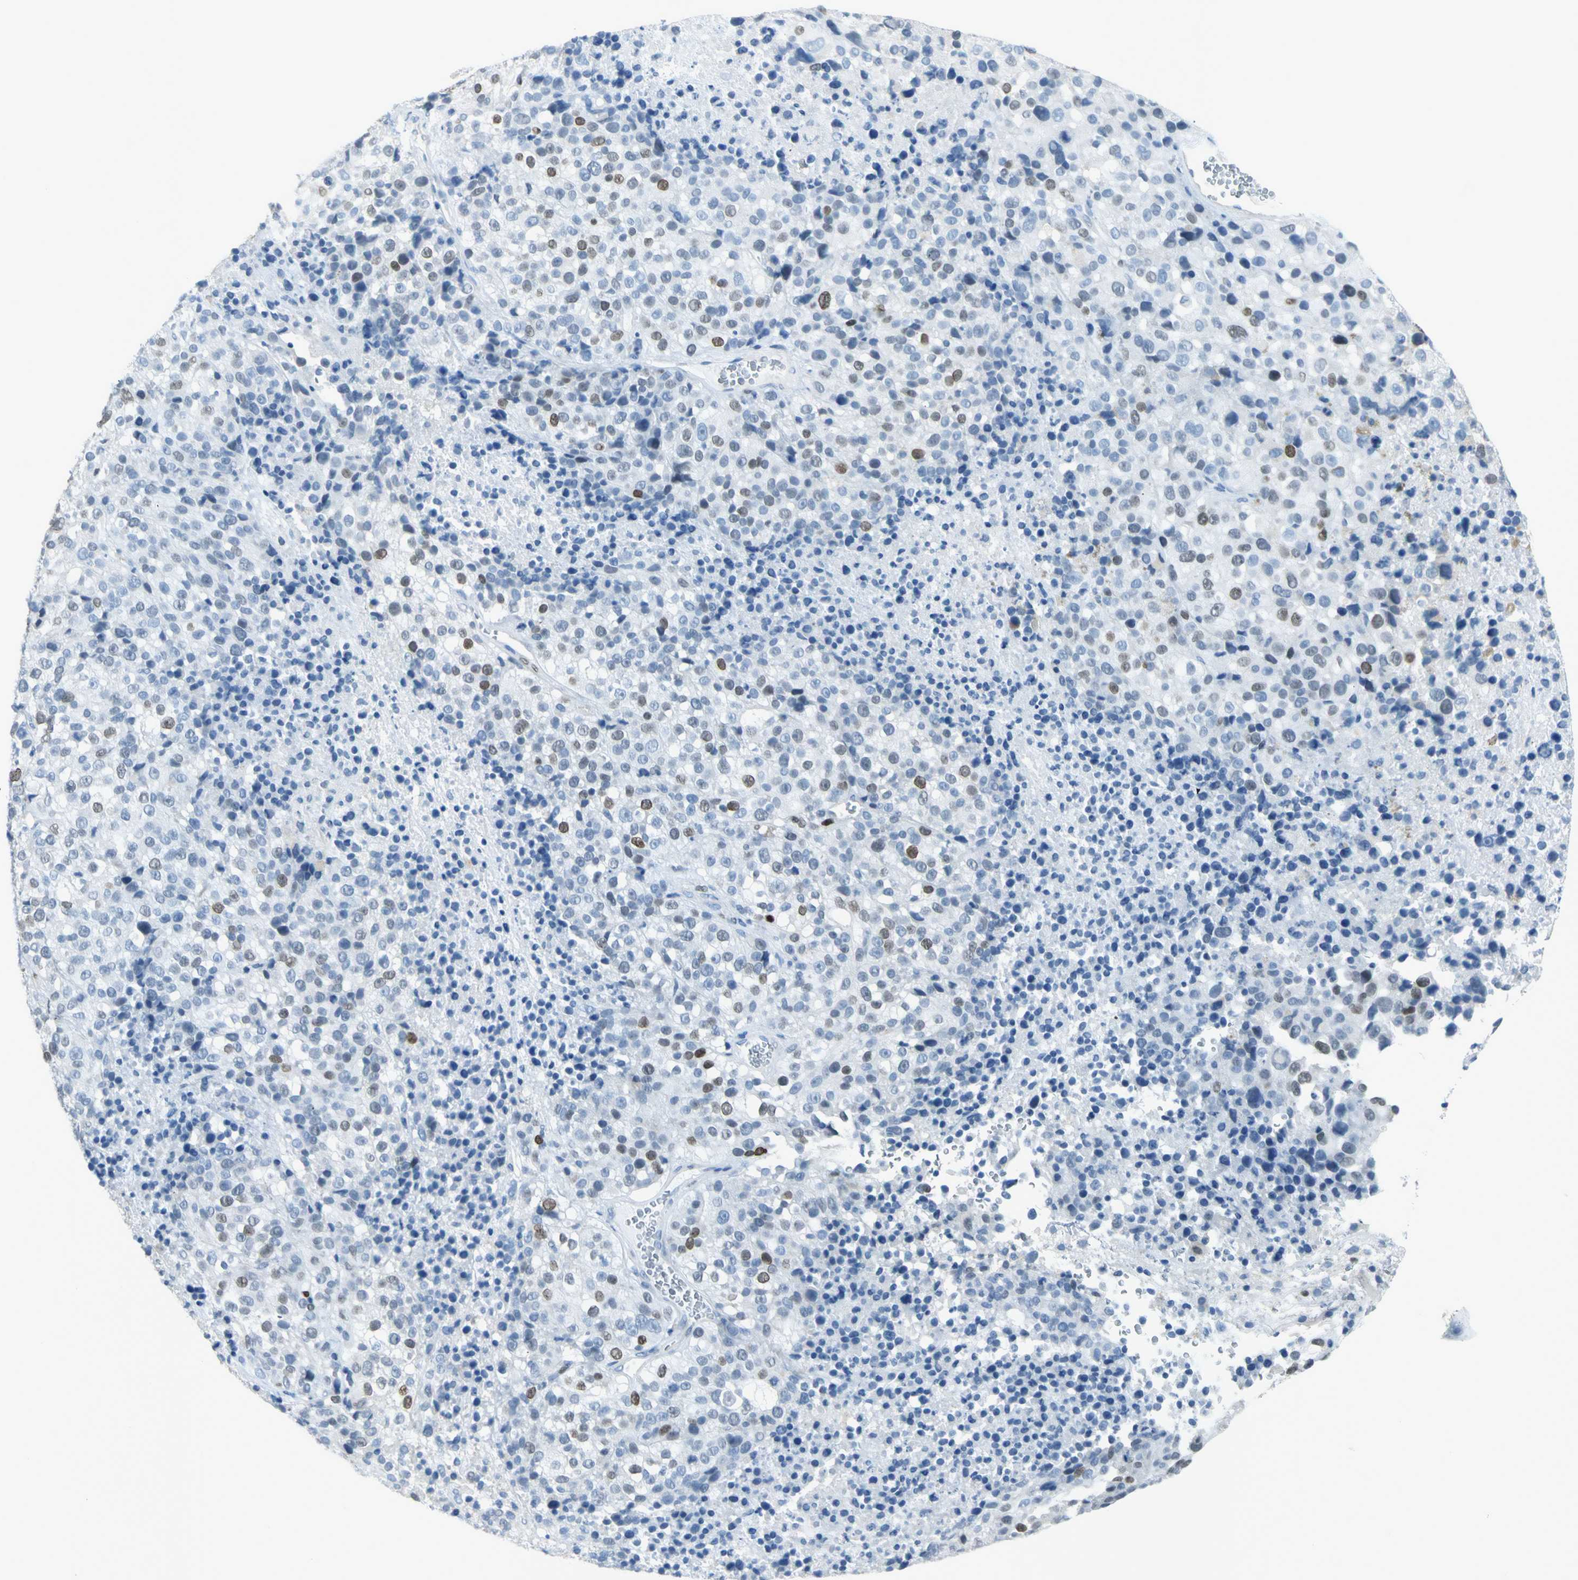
{"staining": {"intensity": "moderate", "quantity": "<25%", "location": "nuclear"}, "tissue": "melanoma", "cell_type": "Tumor cells", "image_type": "cancer", "snomed": [{"axis": "morphology", "description": "Malignant melanoma, Metastatic site"}, {"axis": "topography", "description": "Cerebral cortex"}], "caption": "Melanoma was stained to show a protein in brown. There is low levels of moderate nuclear staining in approximately <25% of tumor cells.", "gene": "MCM3", "patient": {"sex": "female", "age": 52}}